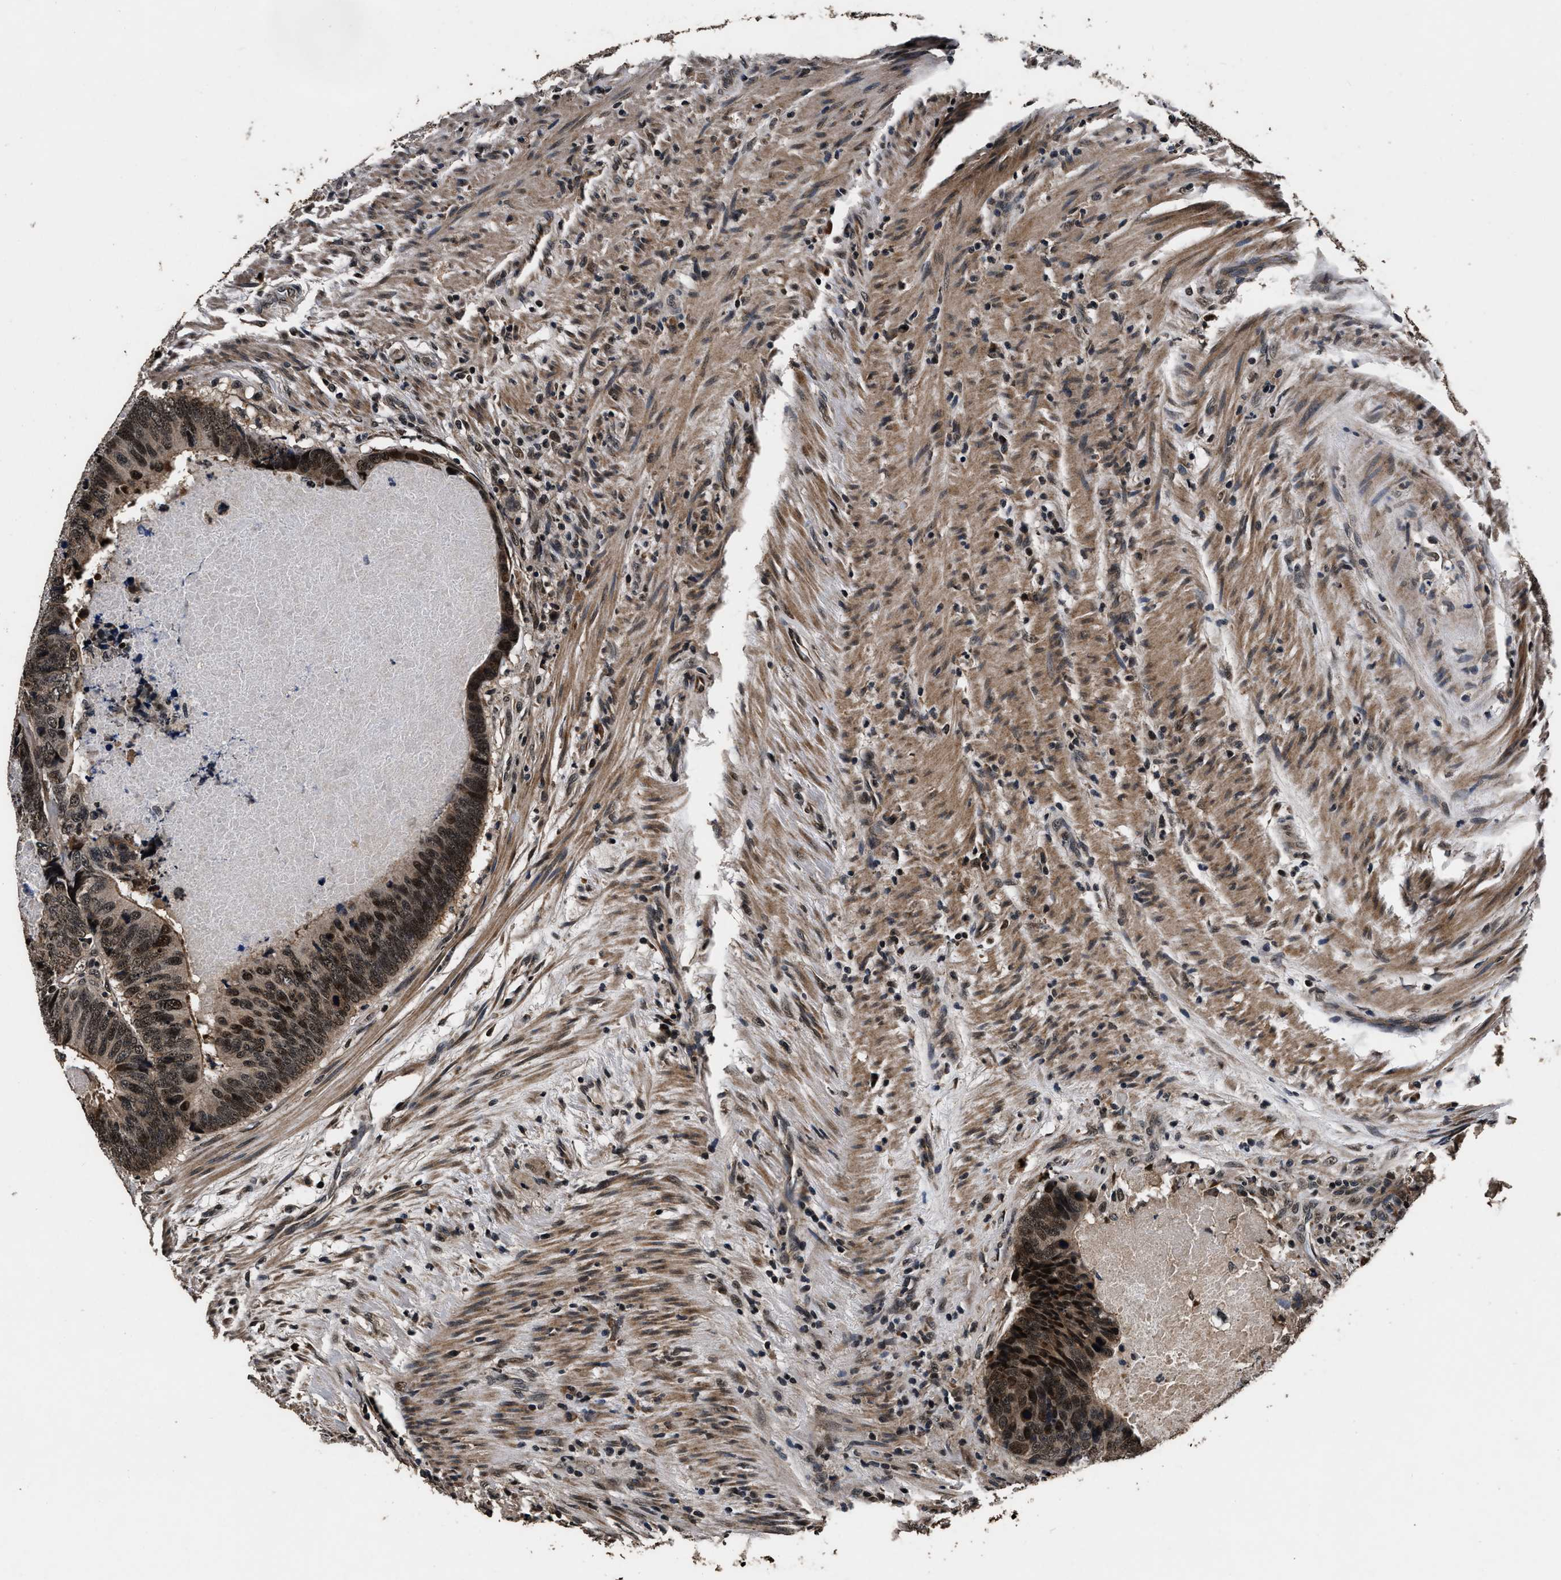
{"staining": {"intensity": "strong", "quantity": ">75%", "location": "nuclear"}, "tissue": "colorectal cancer", "cell_type": "Tumor cells", "image_type": "cancer", "snomed": [{"axis": "morphology", "description": "Adenocarcinoma, NOS"}, {"axis": "topography", "description": "Colon"}], "caption": "Brown immunohistochemical staining in human adenocarcinoma (colorectal) reveals strong nuclear positivity in approximately >75% of tumor cells.", "gene": "CSTF1", "patient": {"sex": "male", "age": 56}}